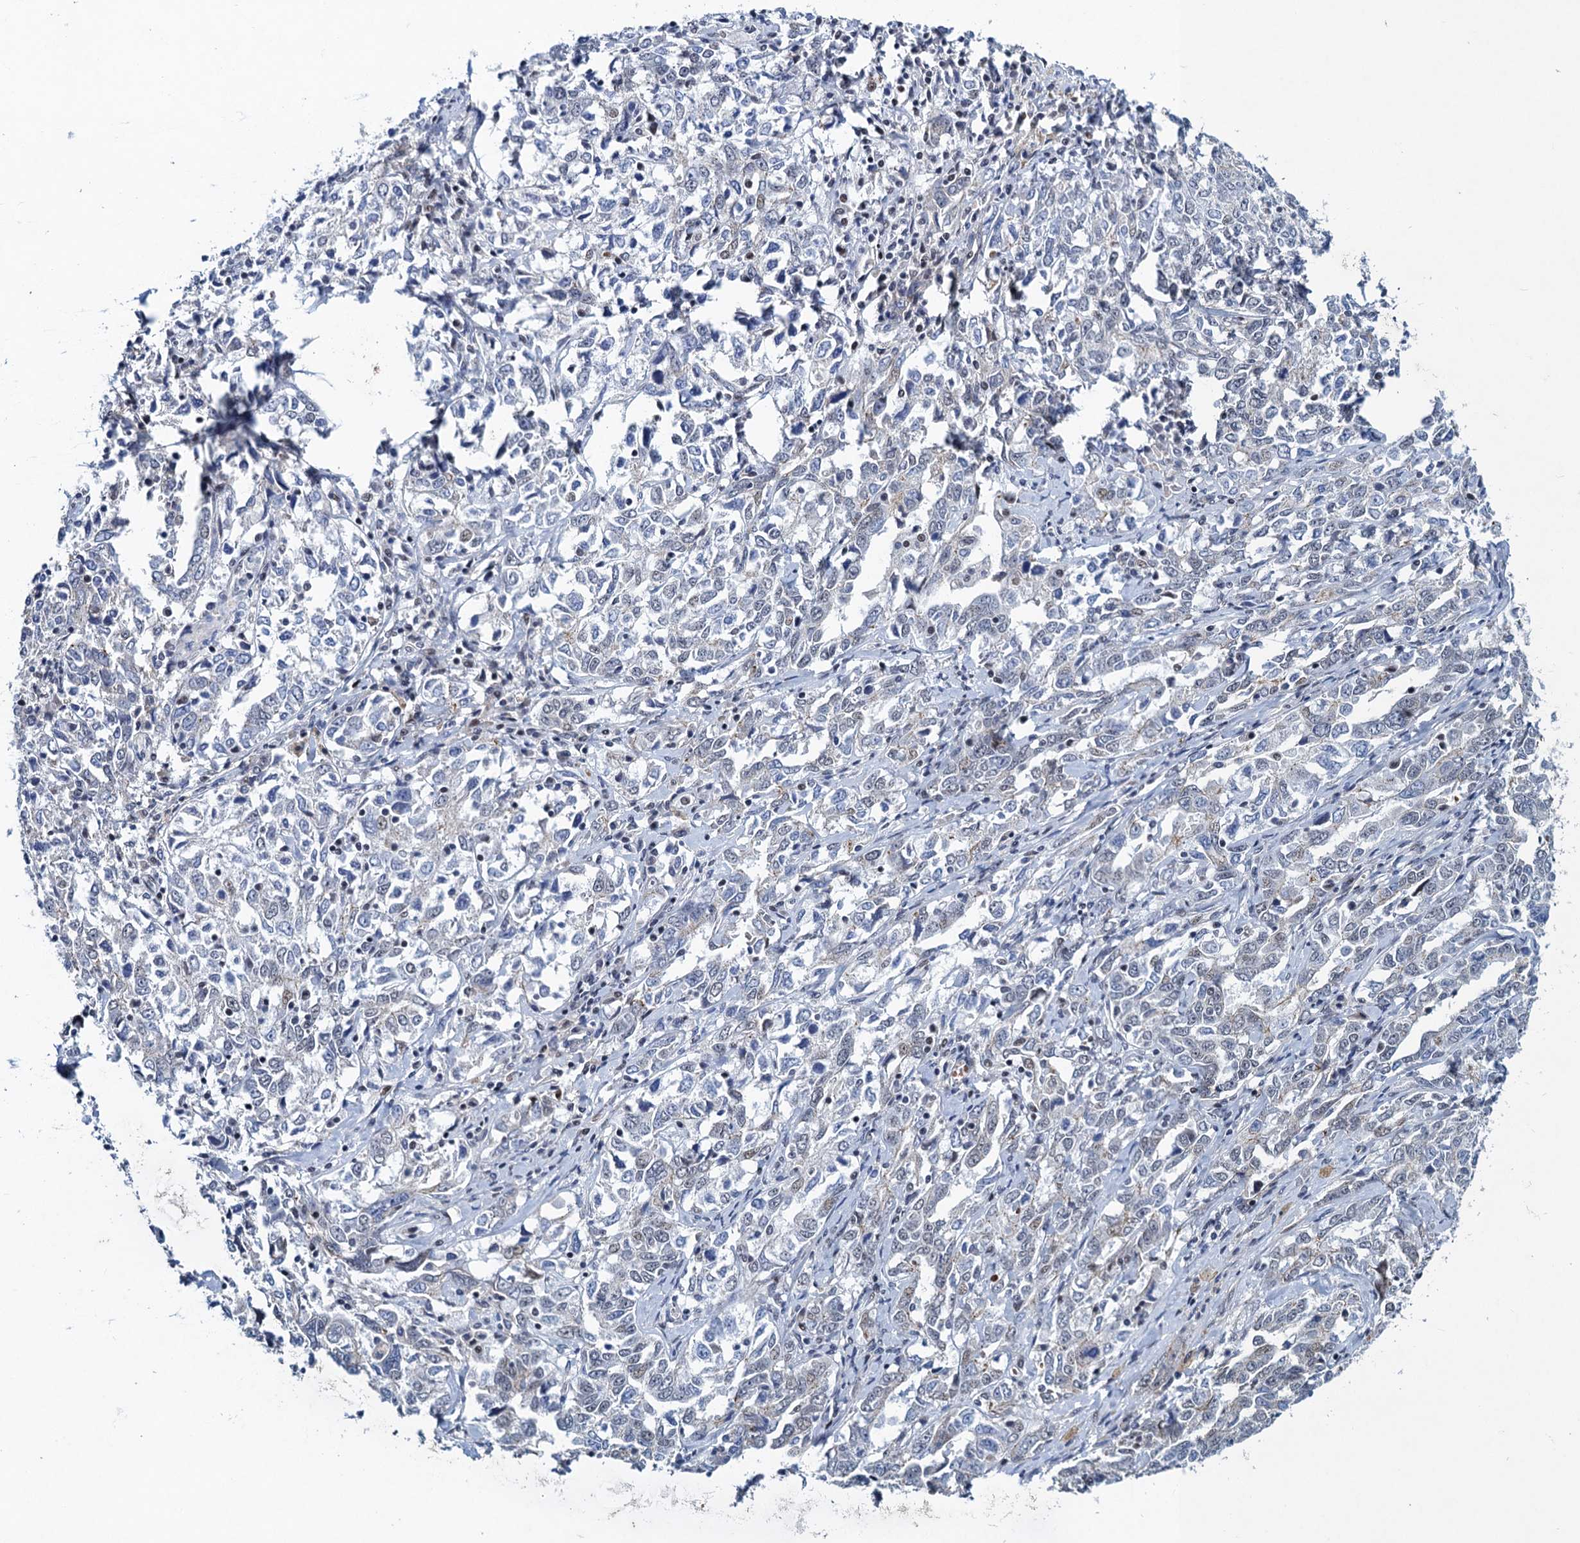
{"staining": {"intensity": "negative", "quantity": "none", "location": "none"}, "tissue": "ovarian cancer", "cell_type": "Tumor cells", "image_type": "cancer", "snomed": [{"axis": "morphology", "description": "Carcinoma, endometroid"}, {"axis": "topography", "description": "Ovary"}], "caption": "DAB immunohistochemical staining of ovarian cancer displays no significant positivity in tumor cells.", "gene": "ATOSA", "patient": {"sex": "female", "age": 62}}